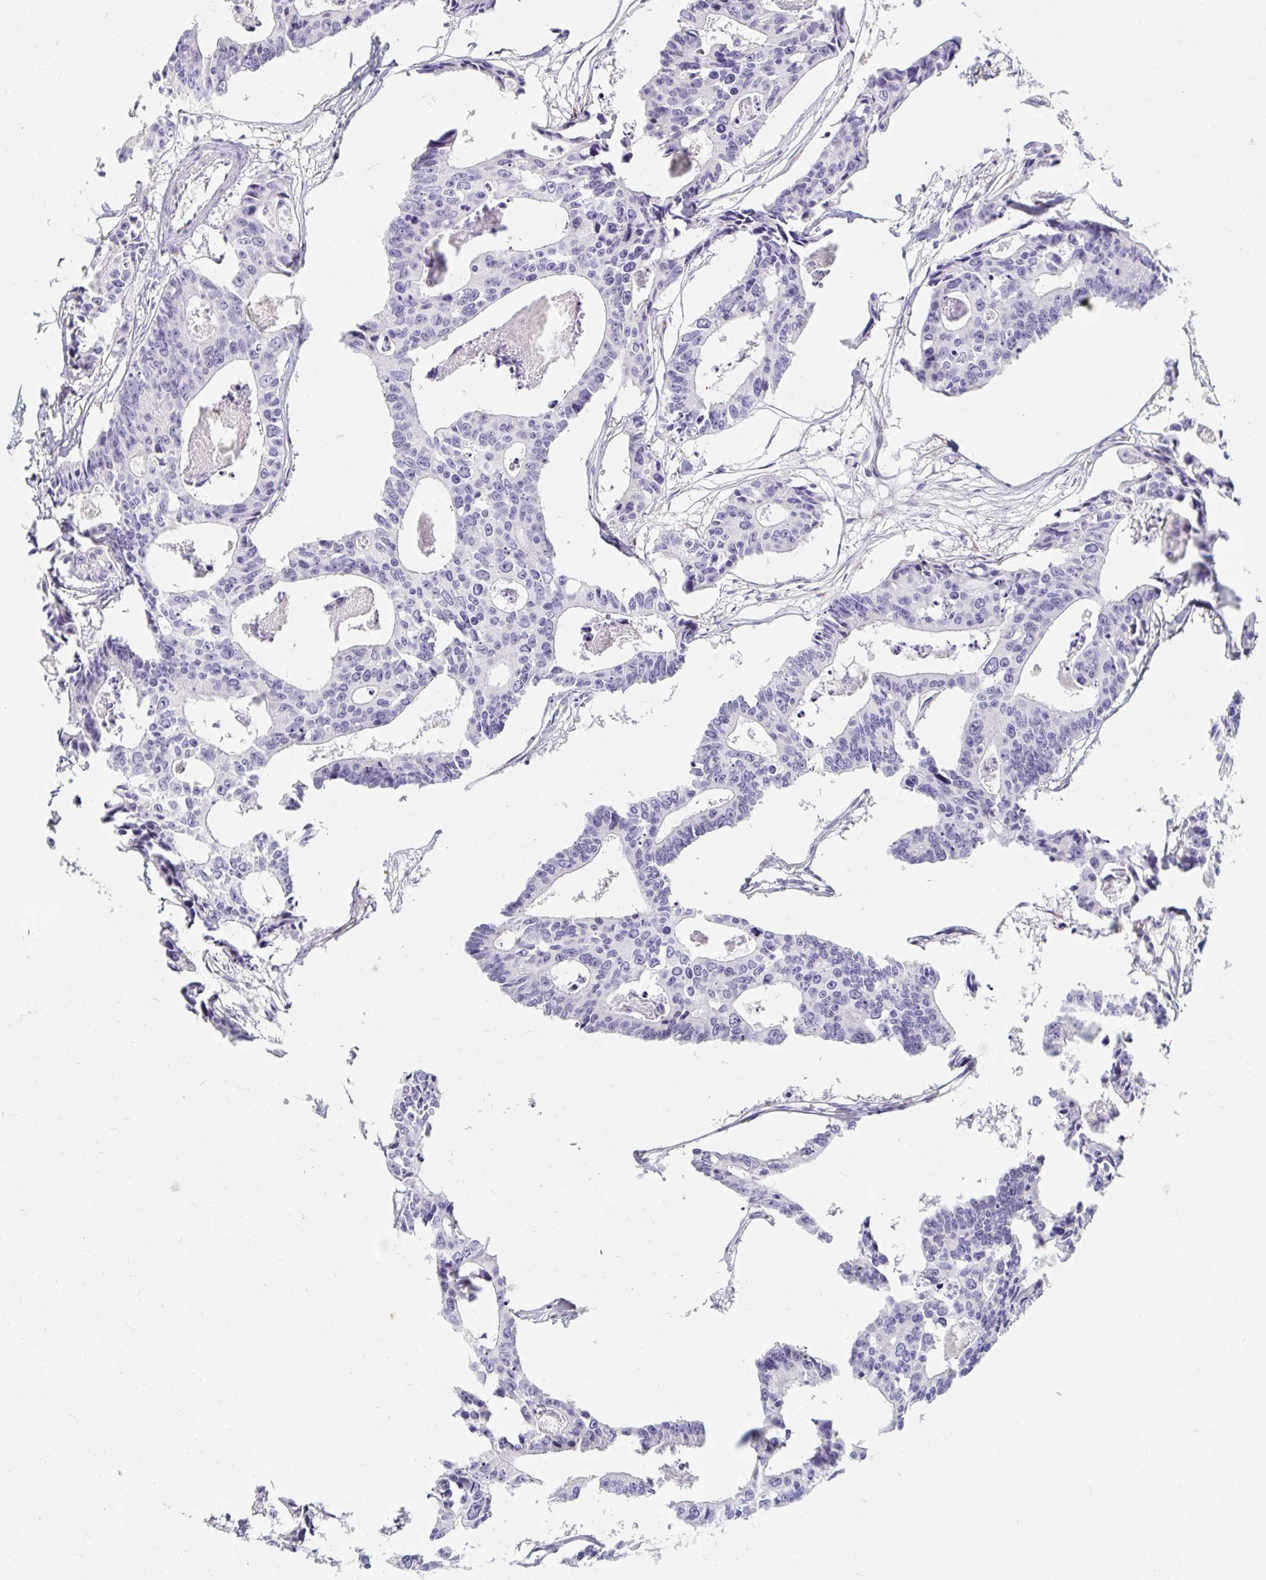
{"staining": {"intensity": "negative", "quantity": "none", "location": "none"}, "tissue": "colorectal cancer", "cell_type": "Tumor cells", "image_type": "cancer", "snomed": [{"axis": "morphology", "description": "Adenocarcinoma, NOS"}, {"axis": "topography", "description": "Rectum"}], "caption": "Human colorectal adenocarcinoma stained for a protein using IHC exhibits no expression in tumor cells.", "gene": "MYLK2", "patient": {"sex": "male", "age": 57}}